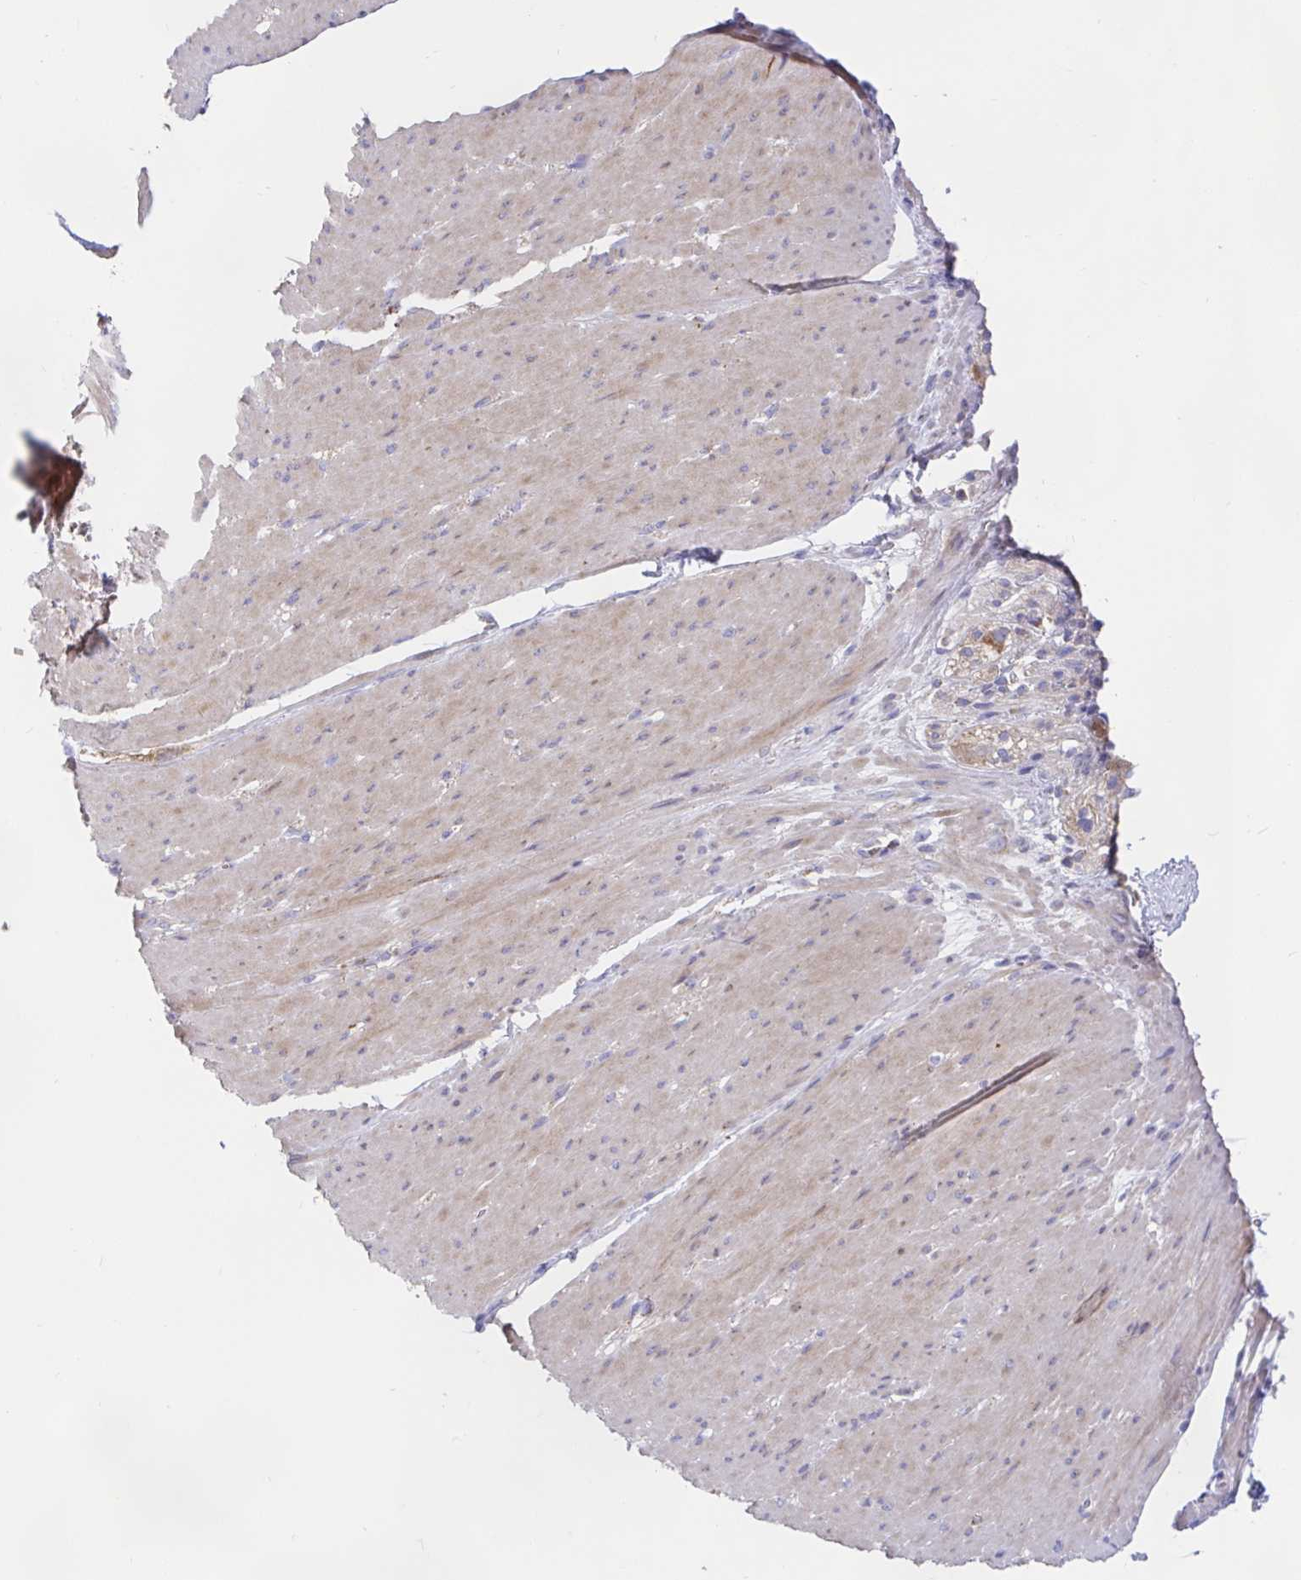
{"staining": {"intensity": "weak", "quantity": "25%-75%", "location": "cytoplasmic/membranous"}, "tissue": "smooth muscle", "cell_type": "Smooth muscle cells", "image_type": "normal", "snomed": [{"axis": "morphology", "description": "Normal tissue, NOS"}, {"axis": "topography", "description": "Smooth muscle"}, {"axis": "topography", "description": "Rectum"}], "caption": "This micrograph exhibits unremarkable smooth muscle stained with immunohistochemistry (IHC) to label a protein in brown. The cytoplasmic/membranous of smooth muscle cells show weak positivity for the protein. Nuclei are counter-stained blue.", "gene": "PRDX3", "patient": {"sex": "male", "age": 53}}